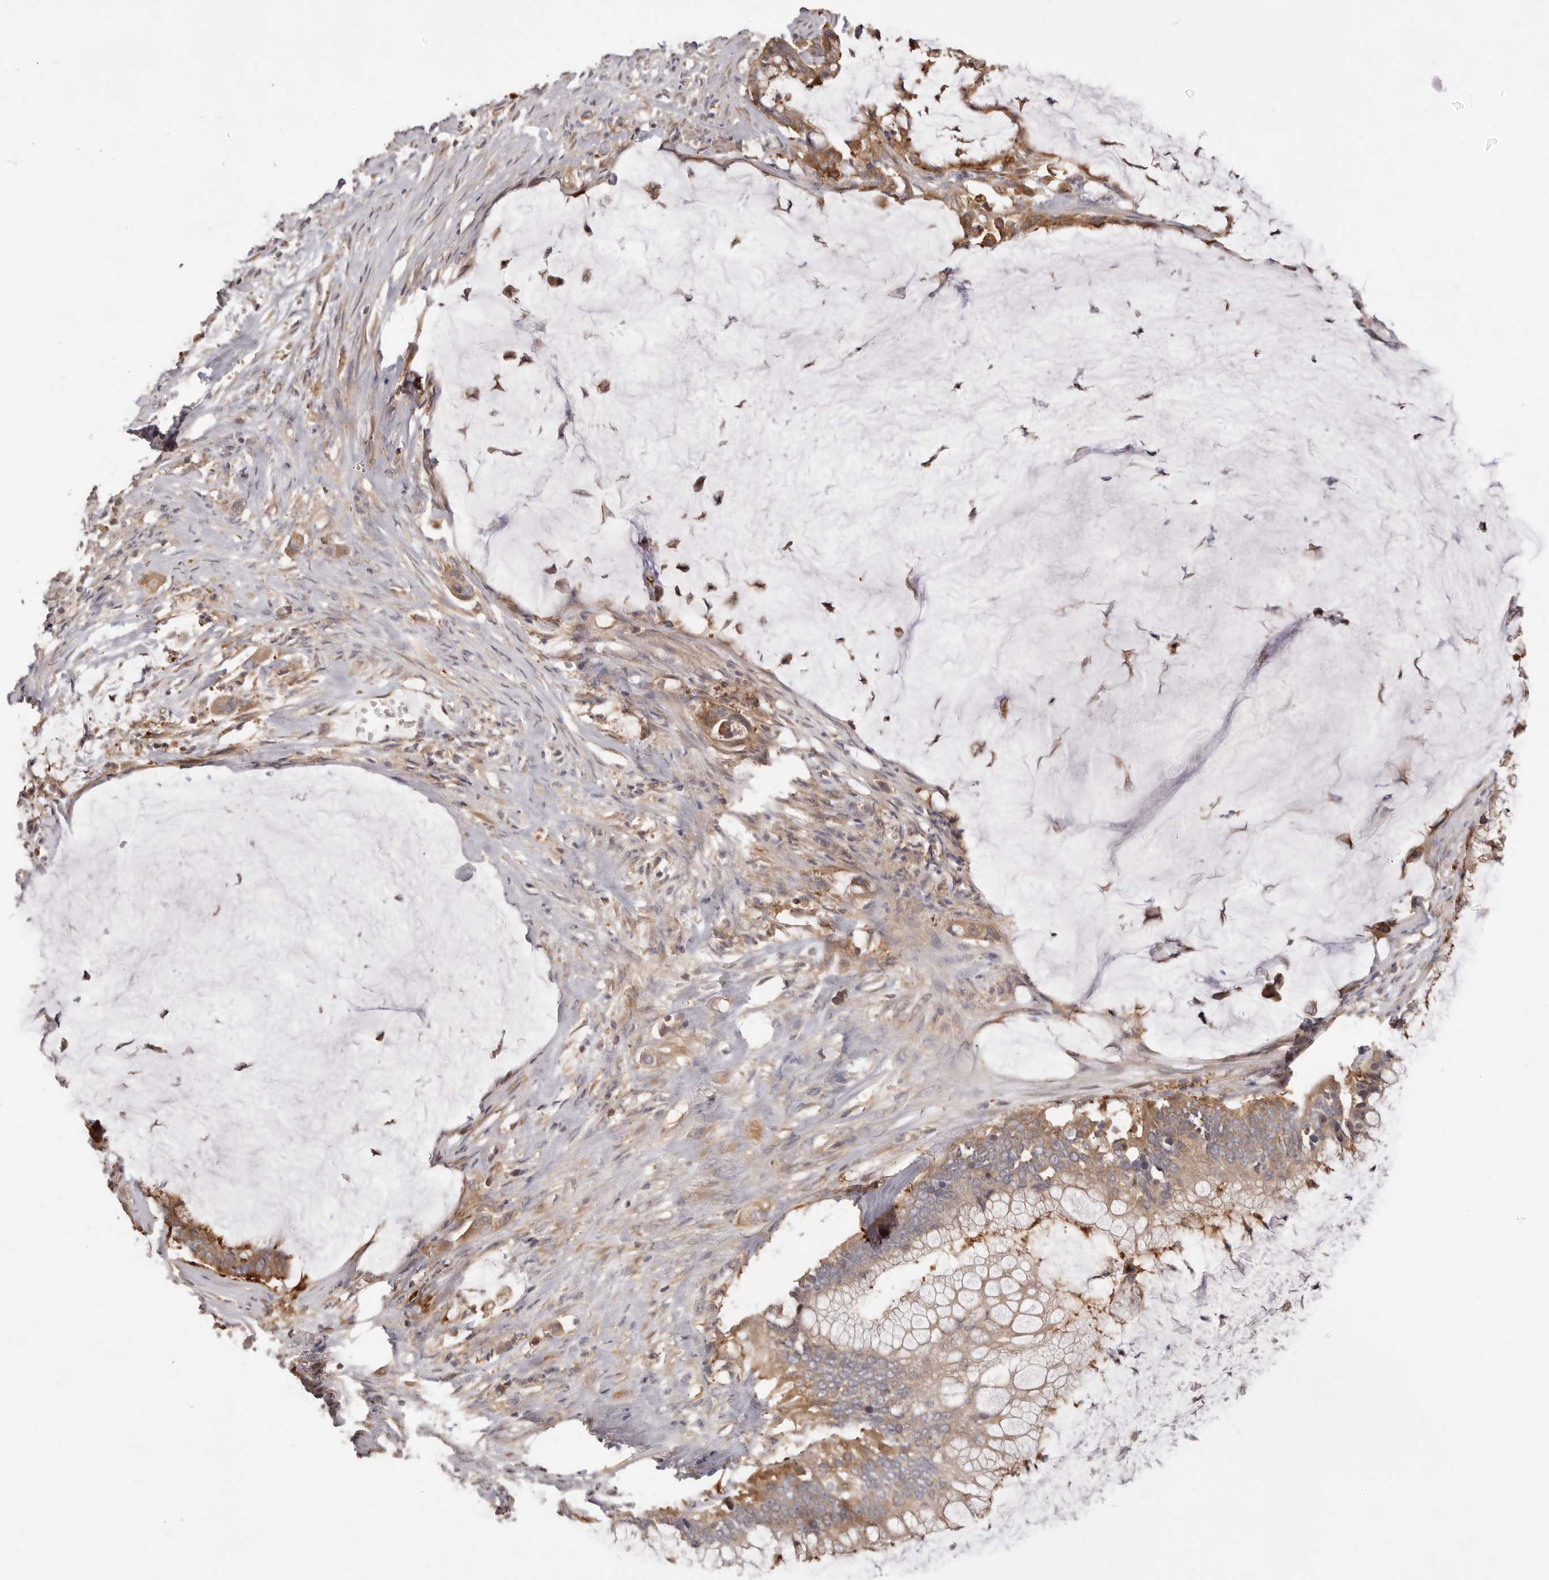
{"staining": {"intensity": "moderate", "quantity": "25%-75%", "location": "cytoplasmic/membranous"}, "tissue": "pancreatic cancer", "cell_type": "Tumor cells", "image_type": "cancer", "snomed": [{"axis": "morphology", "description": "Adenocarcinoma, NOS"}, {"axis": "topography", "description": "Pancreas"}], "caption": "A micrograph showing moderate cytoplasmic/membranous positivity in approximately 25%-75% of tumor cells in pancreatic adenocarcinoma, as visualized by brown immunohistochemical staining.", "gene": "EEF1E1", "patient": {"sex": "male", "age": 41}}